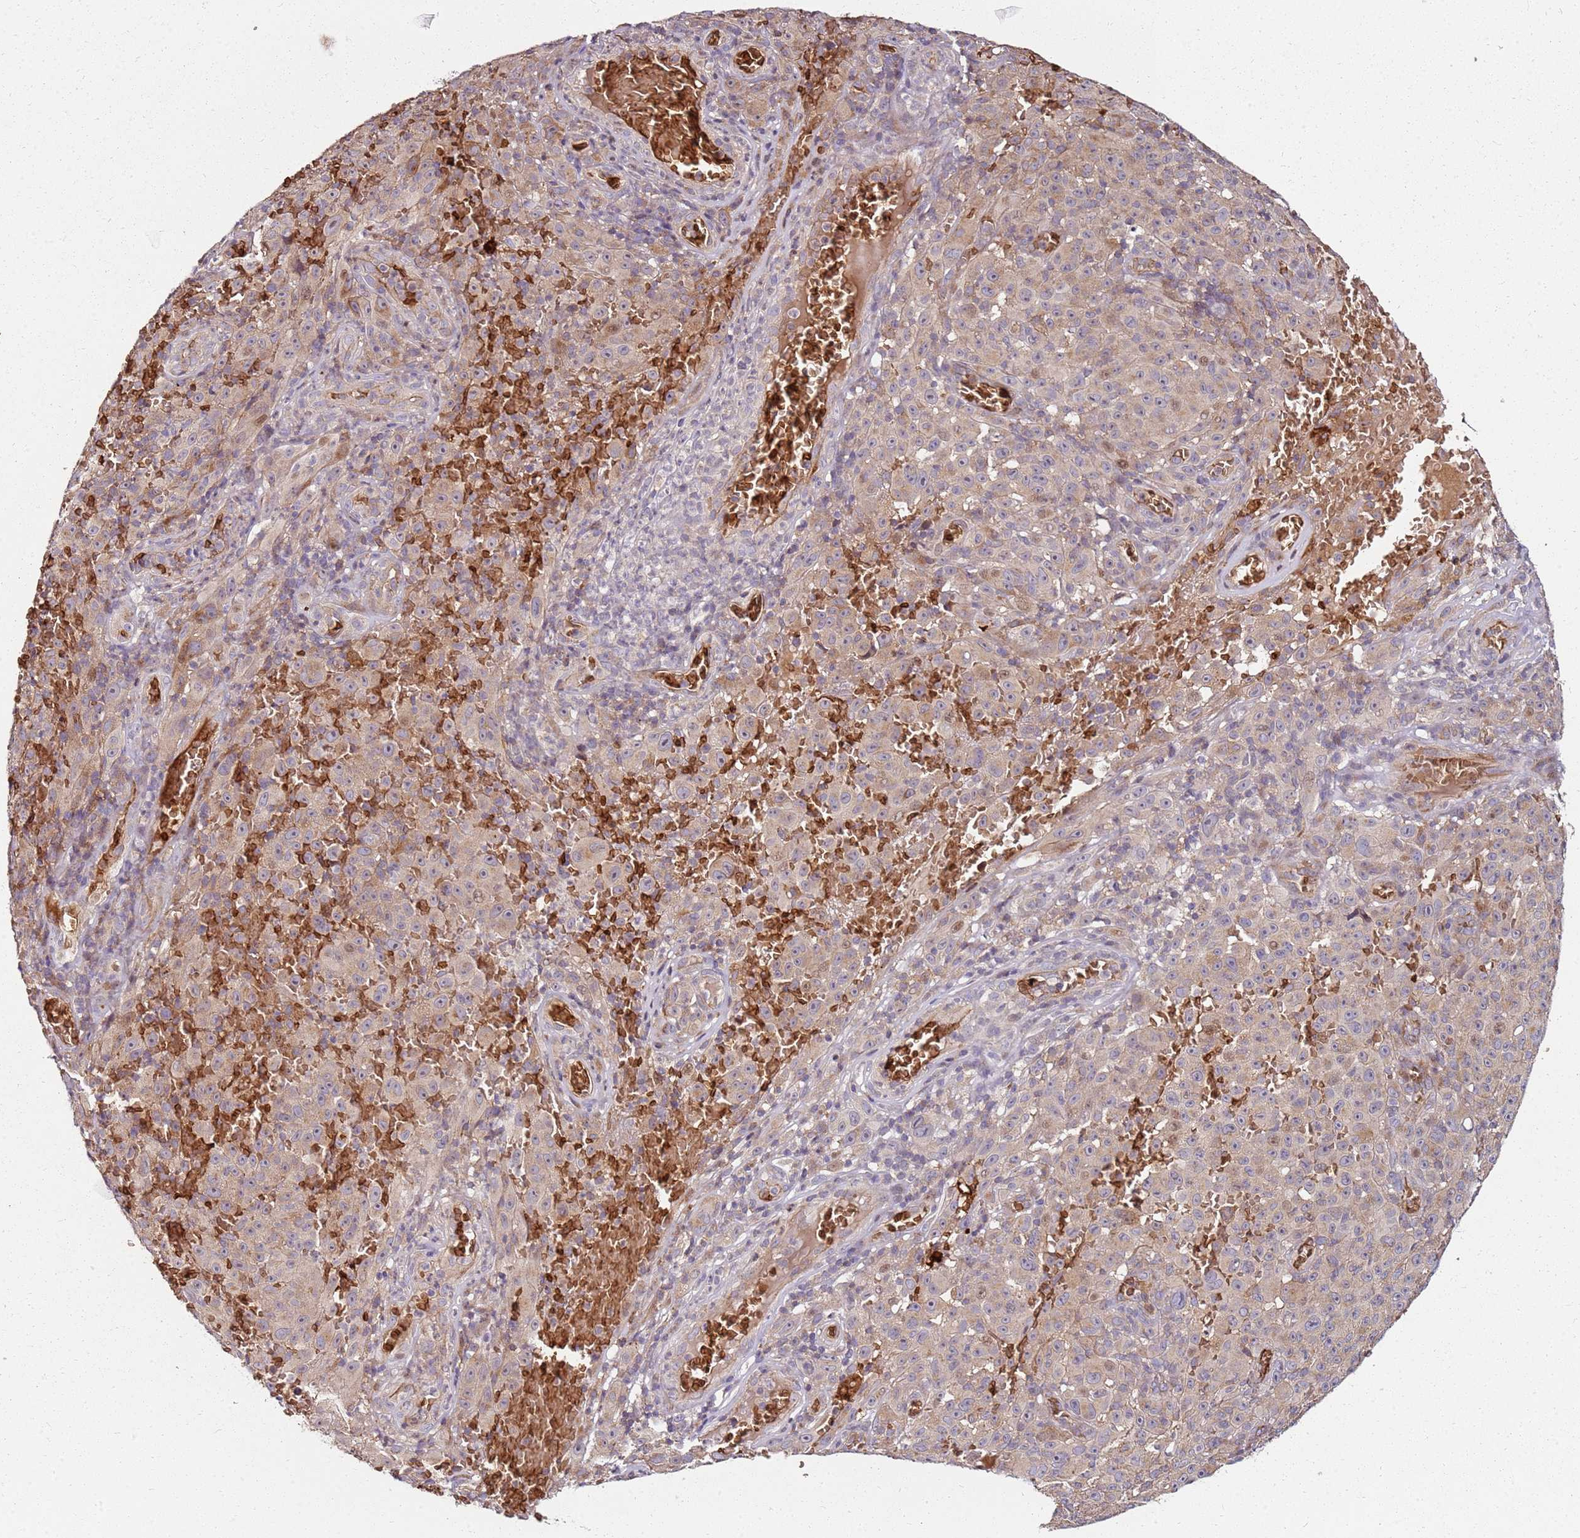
{"staining": {"intensity": "weak", "quantity": ">75%", "location": "cytoplasmic/membranous"}, "tissue": "melanoma", "cell_type": "Tumor cells", "image_type": "cancer", "snomed": [{"axis": "morphology", "description": "Malignant melanoma, NOS"}, {"axis": "topography", "description": "Skin"}], "caption": "The immunohistochemical stain shows weak cytoplasmic/membranous staining in tumor cells of melanoma tissue.", "gene": "RNF11", "patient": {"sex": "female", "age": 82}}